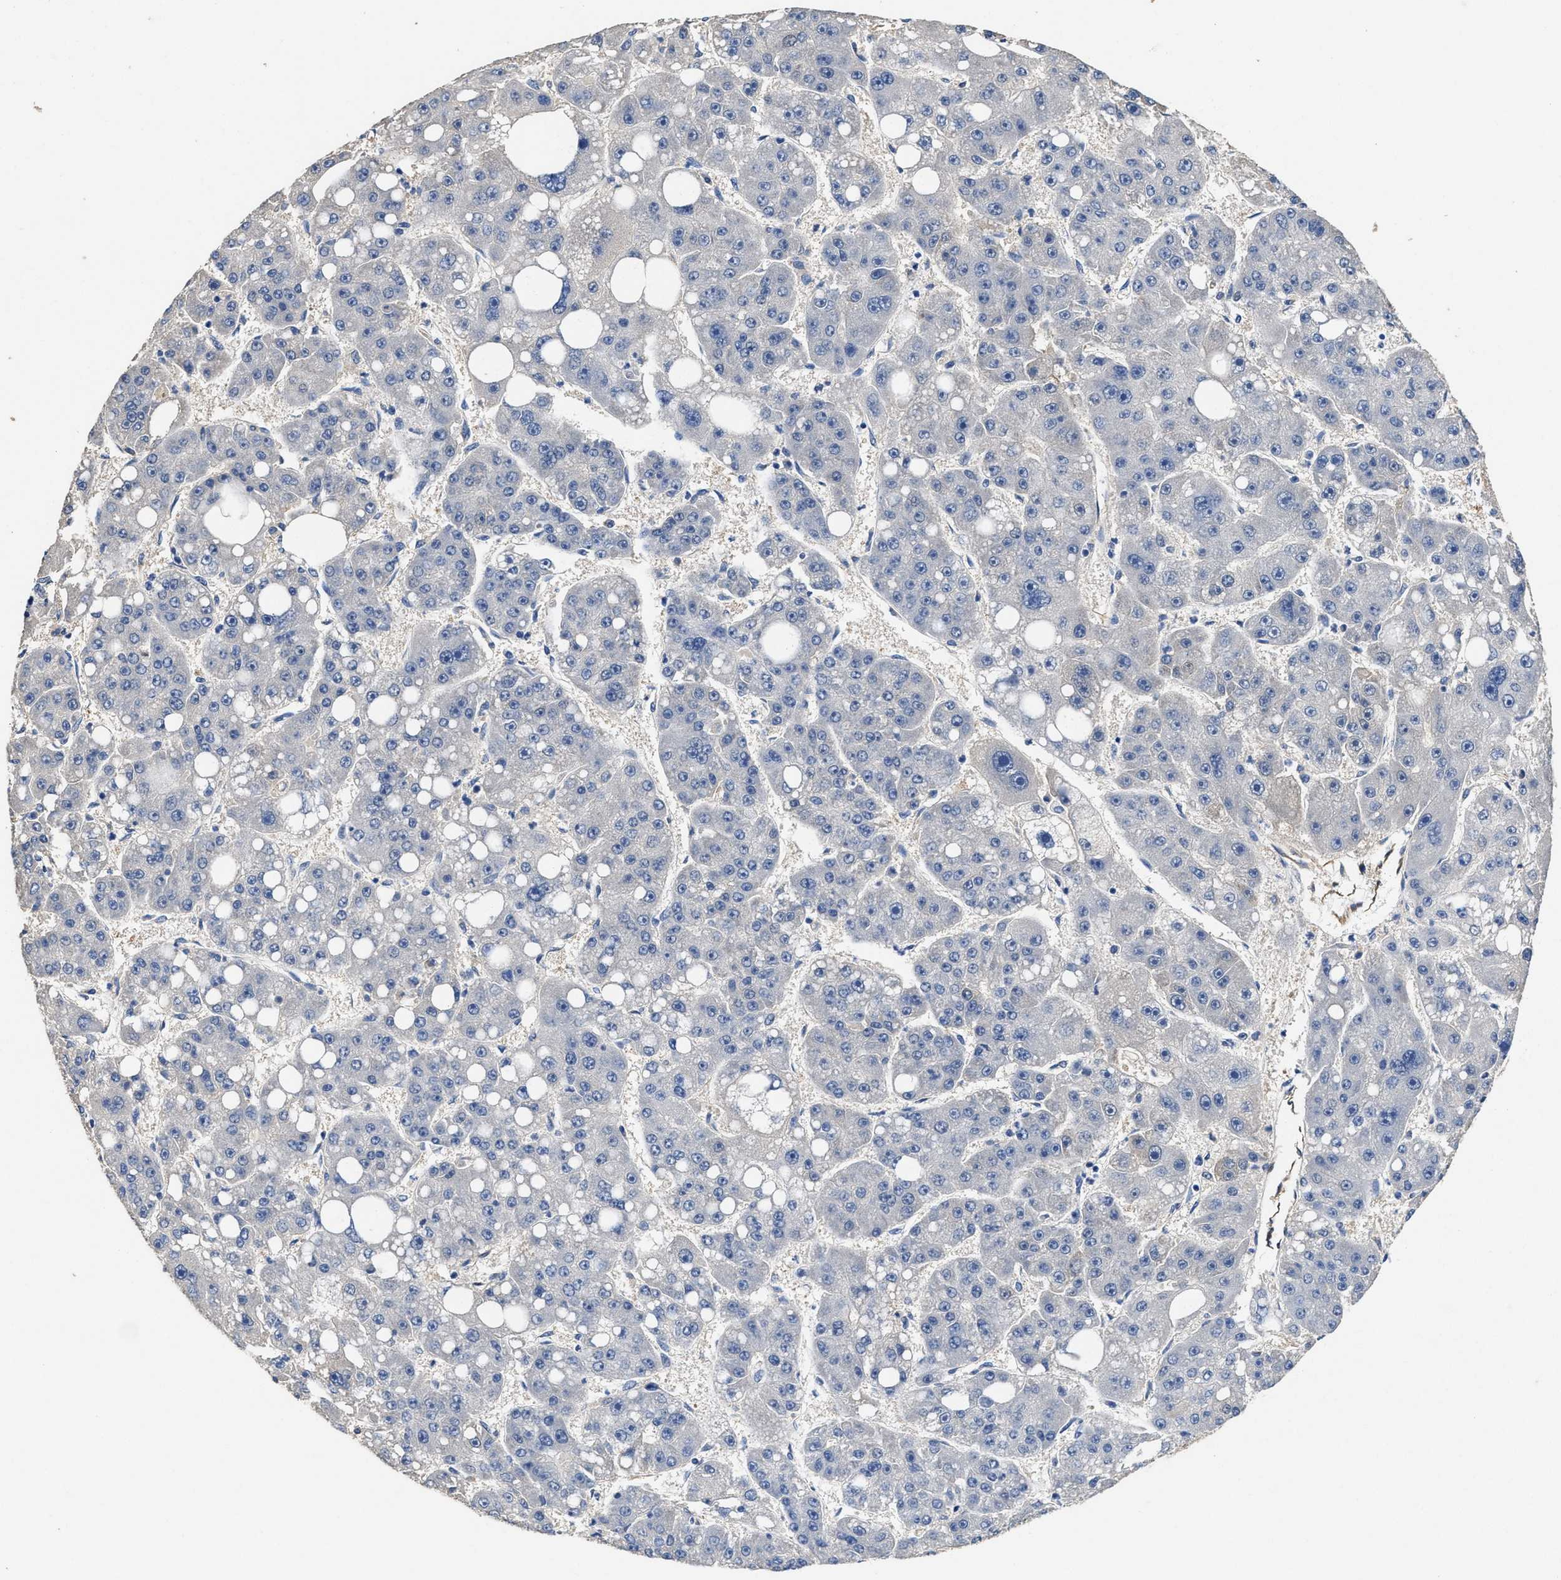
{"staining": {"intensity": "negative", "quantity": "none", "location": "none"}, "tissue": "liver cancer", "cell_type": "Tumor cells", "image_type": "cancer", "snomed": [{"axis": "morphology", "description": "Carcinoma, Hepatocellular, NOS"}, {"axis": "topography", "description": "Liver"}], "caption": "Liver hepatocellular carcinoma stained for a protein using IHC displays no positivity tumor cells.", "gene": "PEG10", "patient": {"sex": "female", "age": 61}}